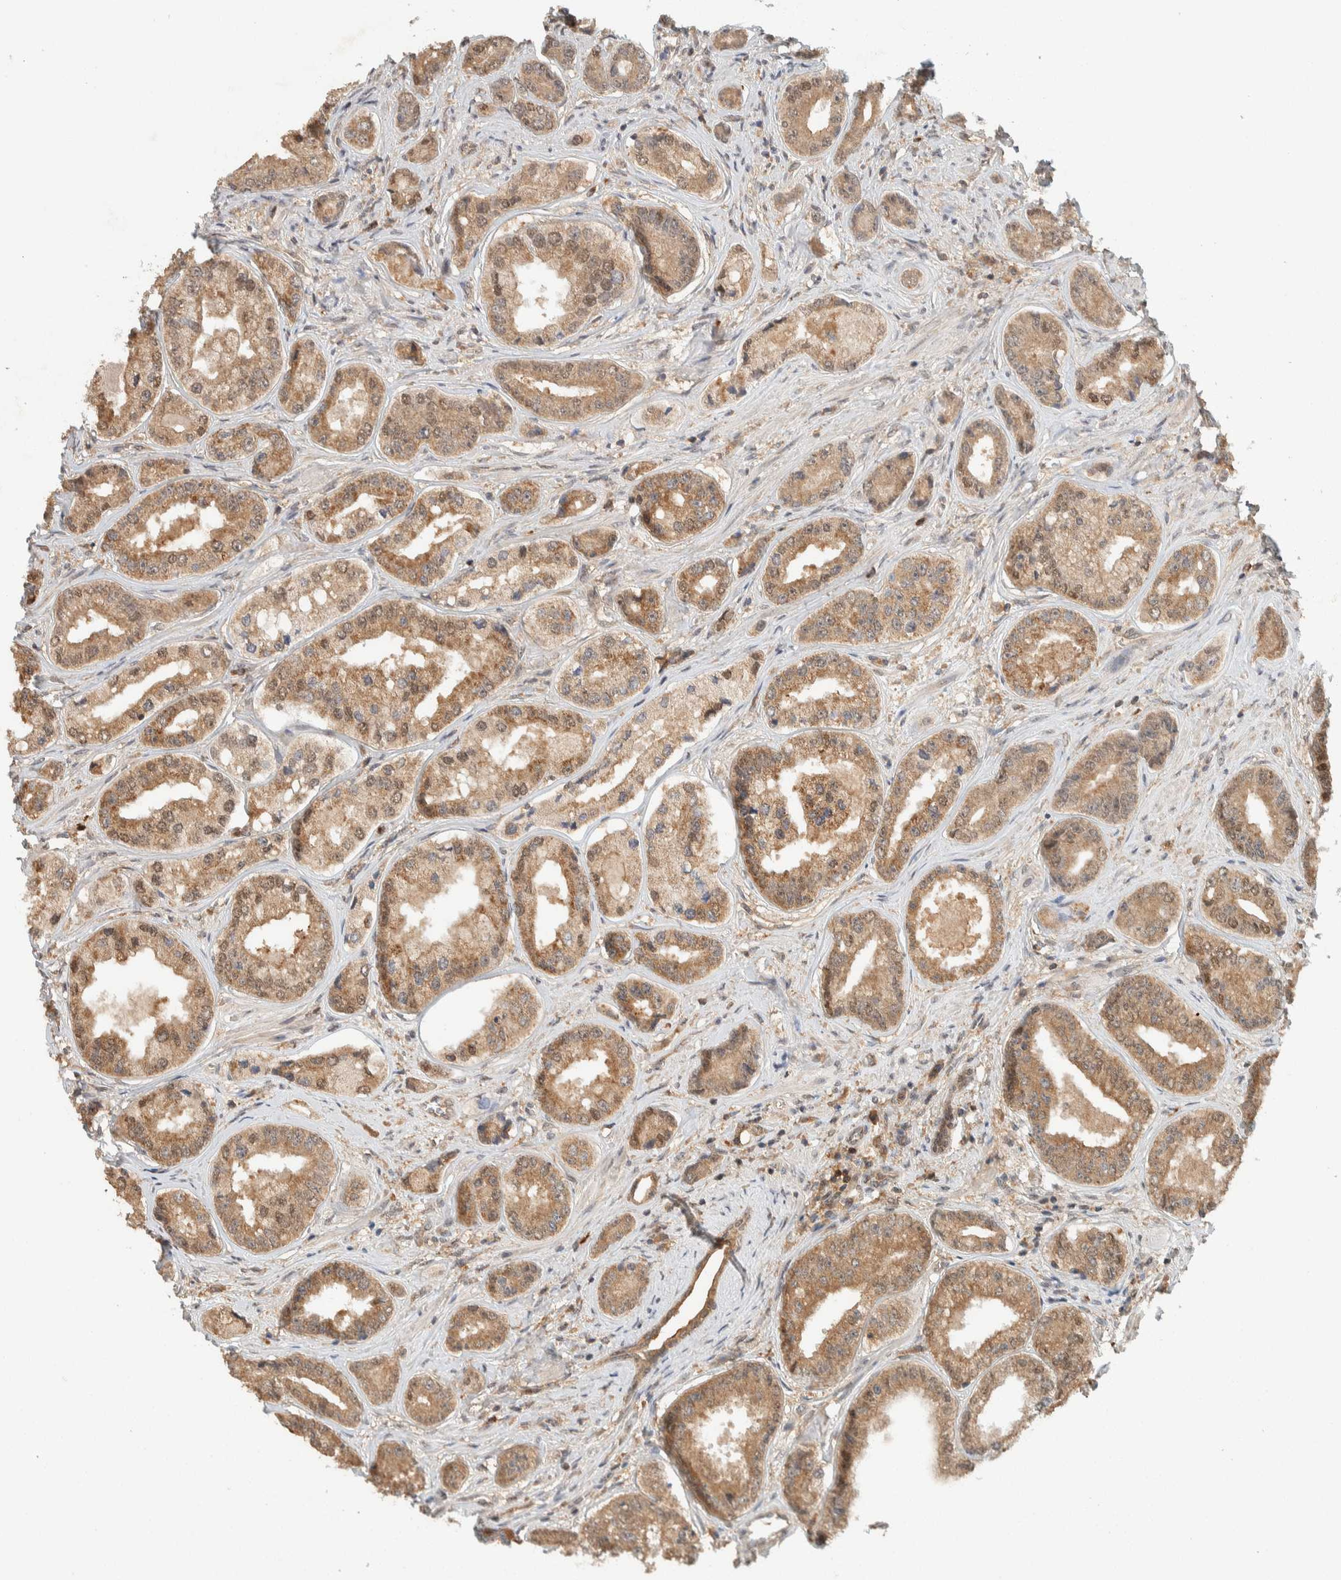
{"staining": {"intensity": "moderate", "quantity": ">75%", "location": "cytoplasmic/membranous"}, "tissue": "prostate cancer", "cell_type": "Tumor cells", "image_type": "cancer", "snomed": [{"axis": "morphology", "description": "Adenocarcinoma, High grade"}, {"axis": "topography", "description": "Prostate"}], "caption": "A histopathology image showing moderate cytoplasmic/membranous staining in about >75% of tumor cells in prostate cancer, as visualized by brown immunohistochemical staining.", "gene": "ZNF567", "patient": {"sex": "male", "age": 61}}